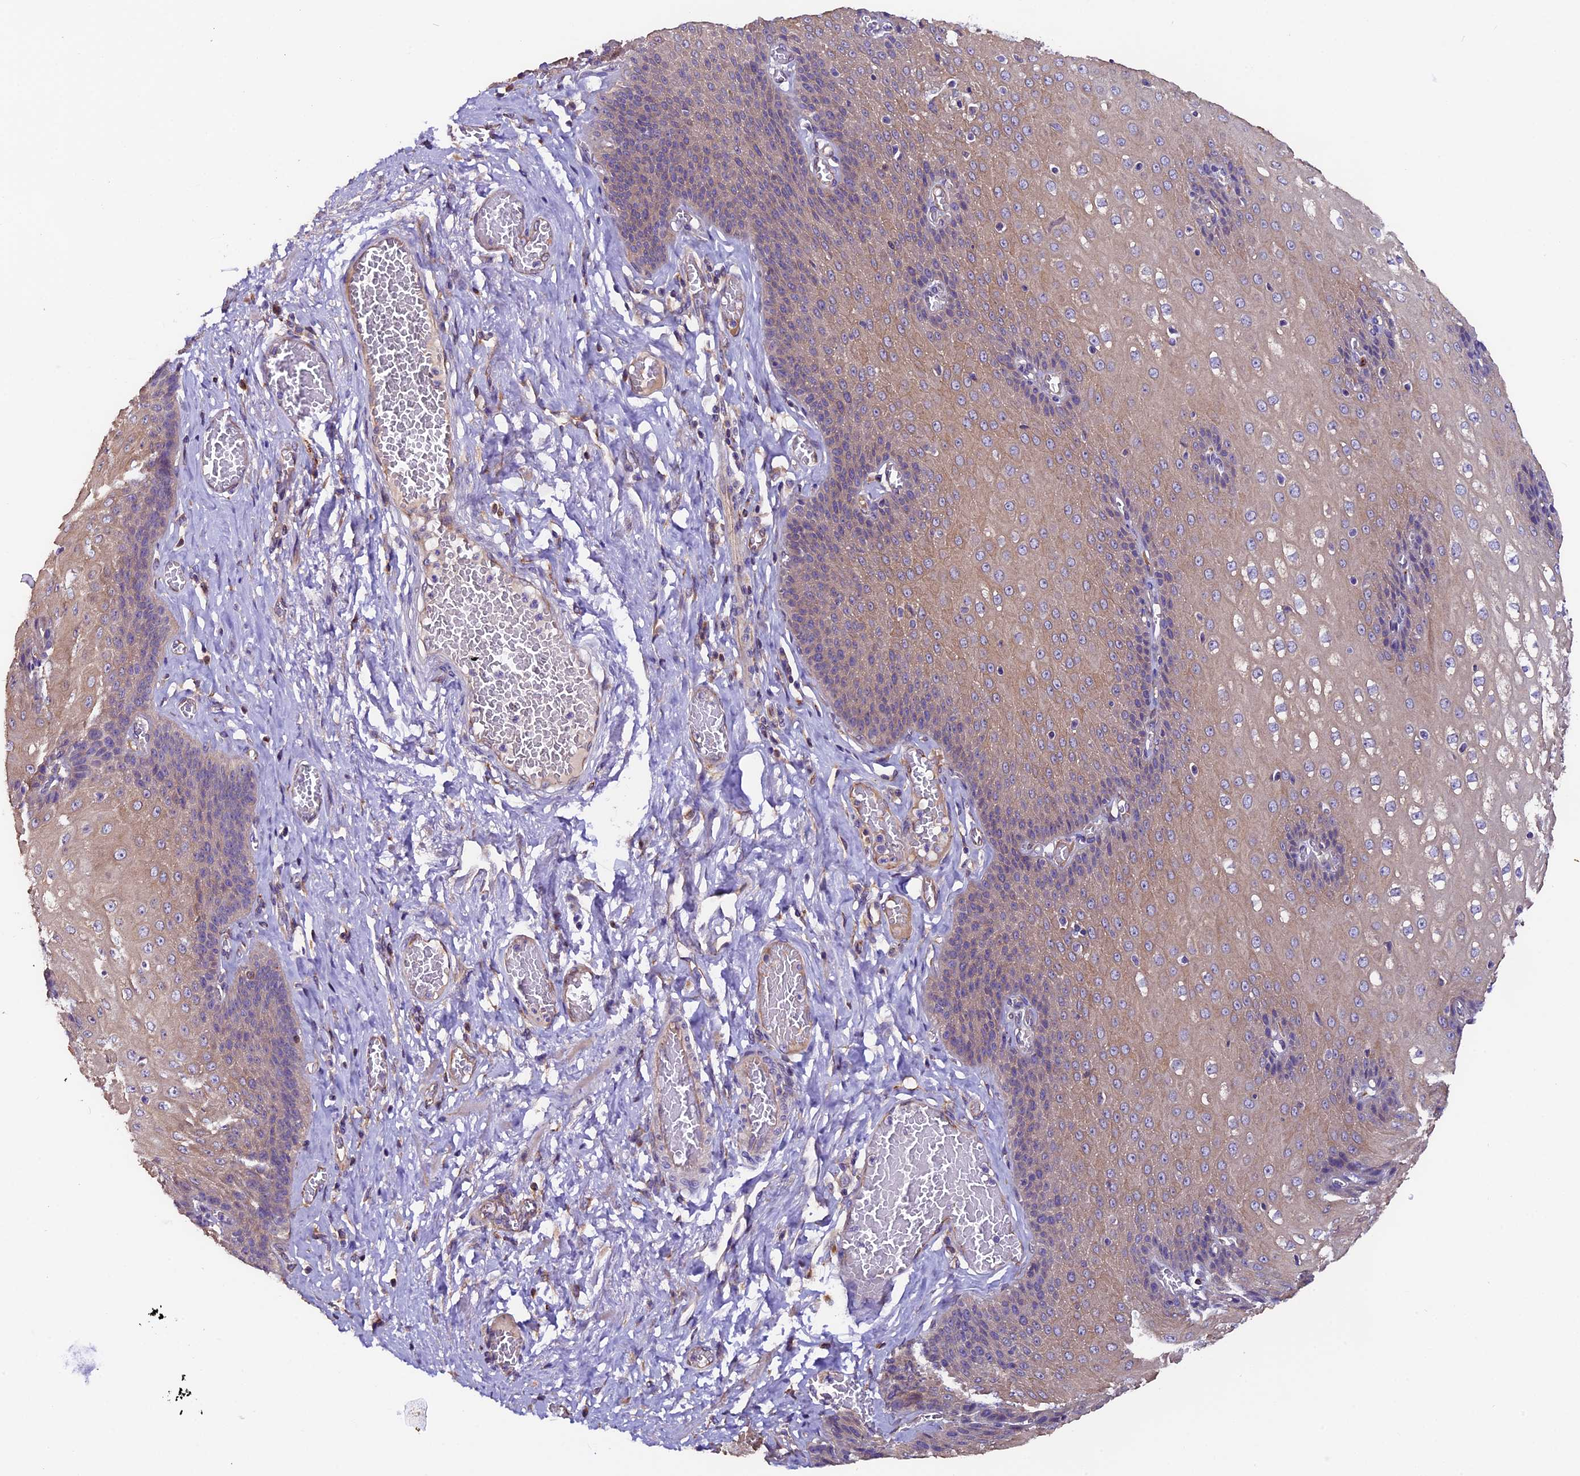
{"staining": {"intensity": "moderate", "quantity": "25%-75%", "location": "cytoplasmic/membranous"}, "tissue": "esophagus", "cell_type": "Squamous epithelial cells", "image_type": "normal", "snomed": [{"axis": "morphology", "description": "Normal tissue, NOS"}, {"axis": "topography", "description": "Esophagus"}], "caption": "The image exhibits staining of unremarkable esophagus, revealing moderate cytoplasmic/membranous protein staining (brown color) within squamous epithelial cells. The staining was performed using DAB, with brown indicating positive protein expression. Nuclei are stained blue with hematoxylin.", "gene": "CLN5", "patient": {"sex": "male", "age": 60}}